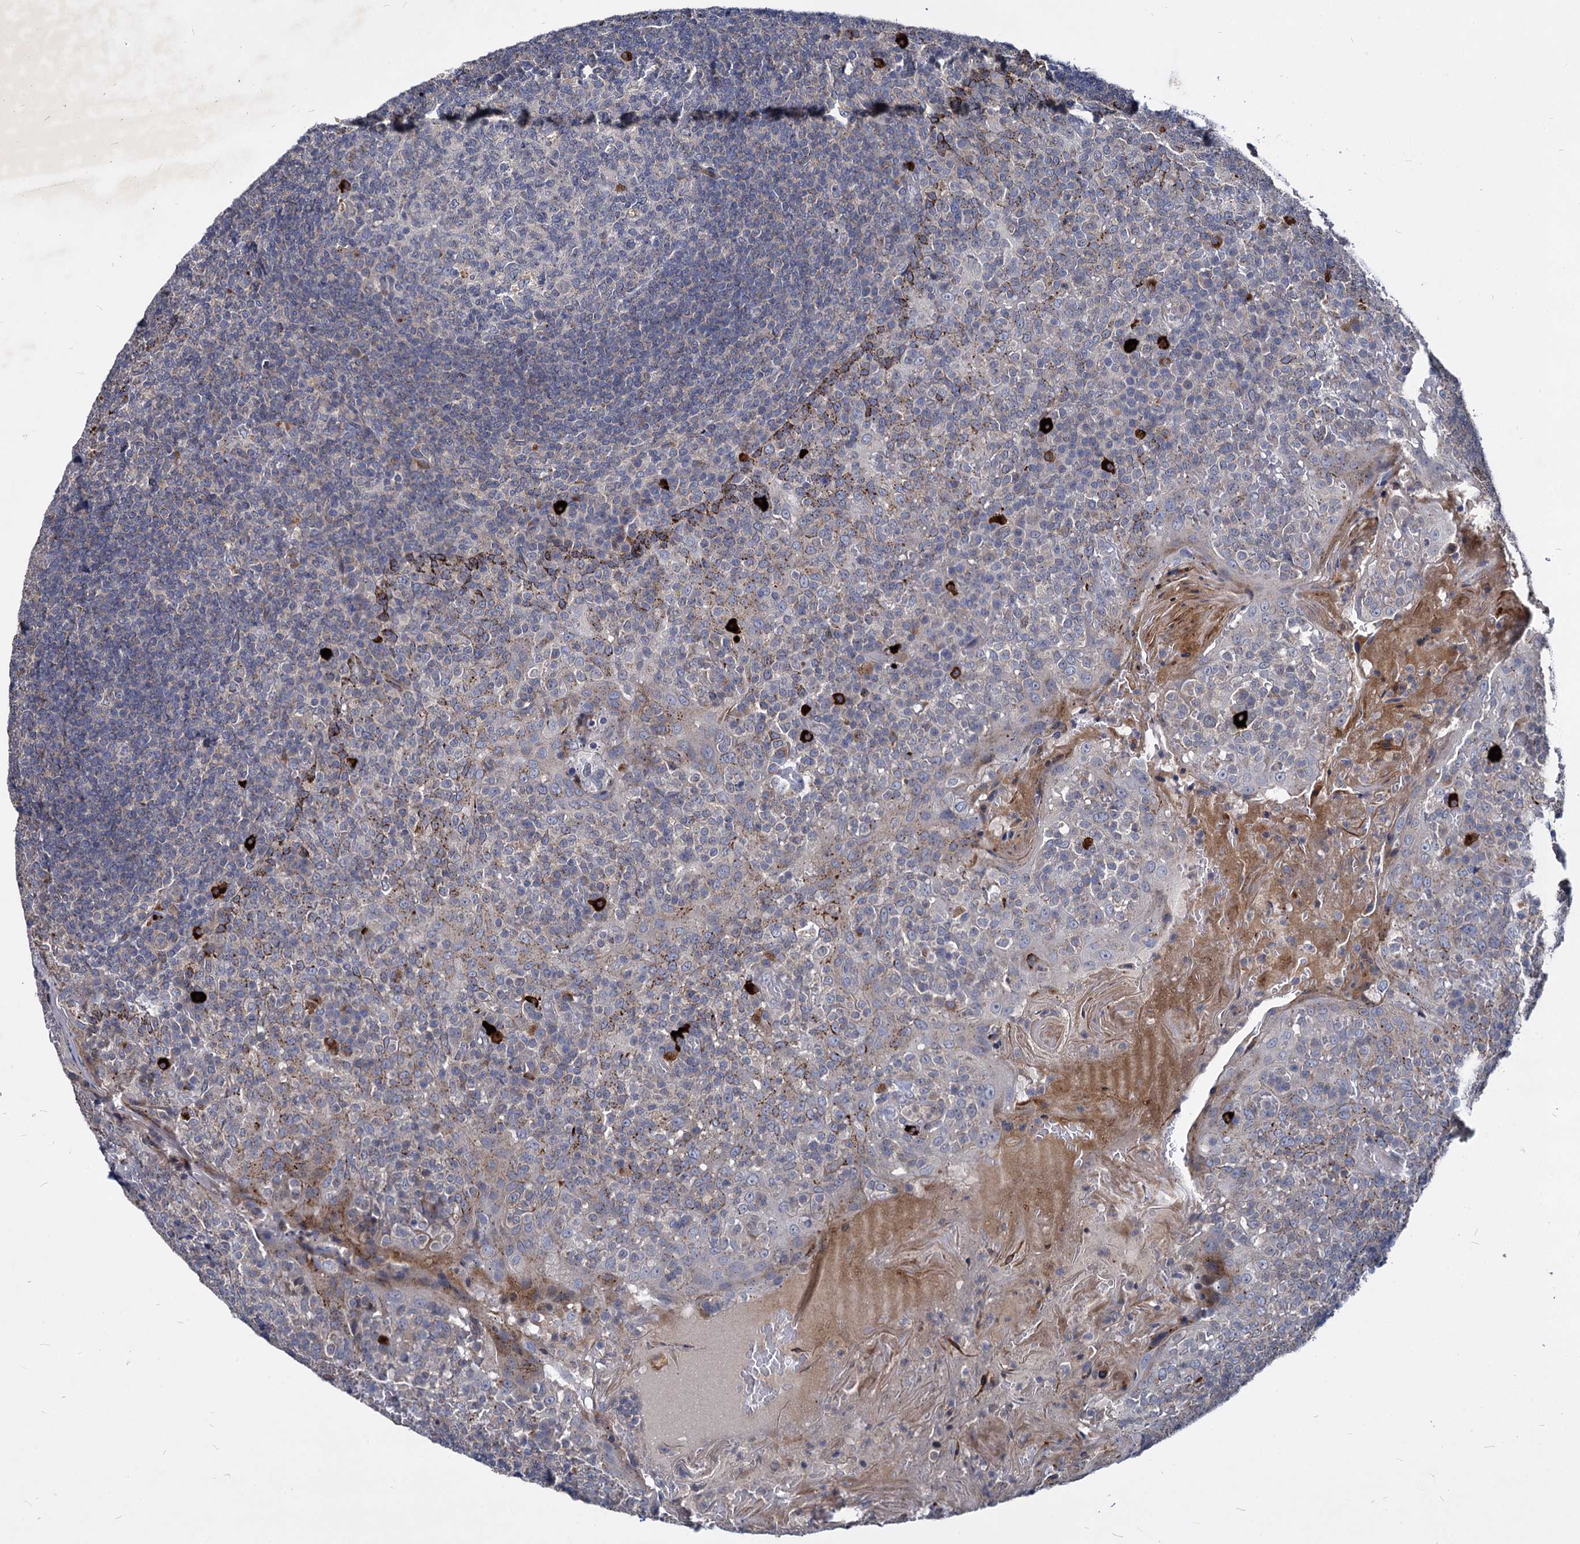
{"staining": {"intensity": "negative", "quantity": "none", "location": "none"}, "tissue": "tonsil", "cell_type": "Germinal center cells", "image_type": "normal", "snomed": [{"axis": "morphology", "description": "Normal tissue, NOS"}, {"axis": "topography", "description": "Tonsil"}], "caption": "High power microscopy image of an immunohistochemistry micrograph of normal tonsil, revealing no significant expression in germinal center cells.", "gene": "C11orf86", "patient": {"sex": "female", "age": 19}}